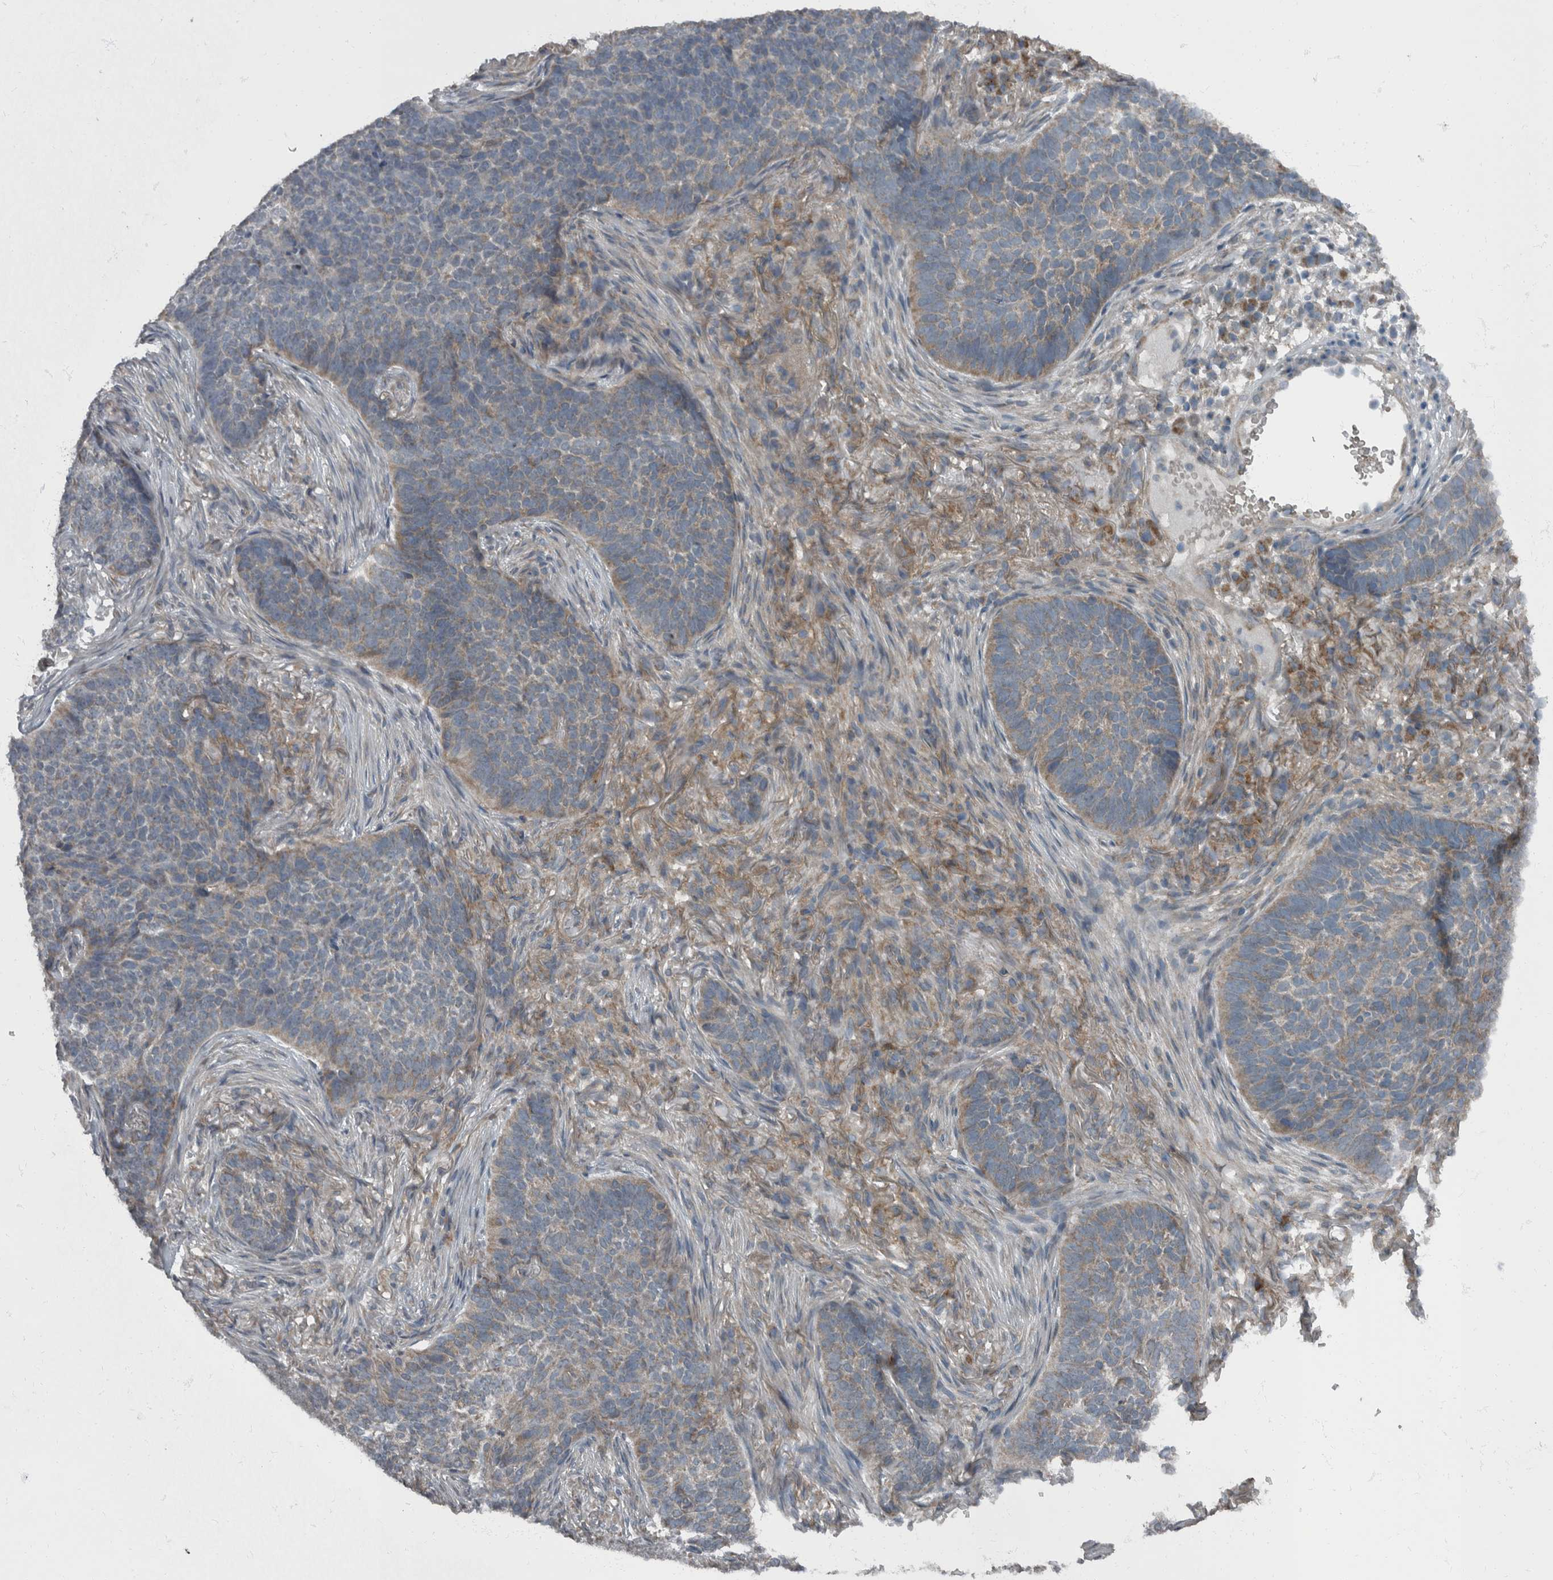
{"staining": {"intensity": "weak", "quantity": "<25%", "location": "cytoplasmic/membranous"}, "tissue": "skin cancer", "cell_type": "Tumor cells", "image_type": "cancer", "snomed": [{"axis": "morphology", "description": "Basal cell carcinoma"}, {"axis": "topography", "description": "Skin"}], "caption": "DAB (3,3'-diaminobenzidine) immunohistochemical staining of human skin basal cell carcinoma exhibits no significant expression in tumor cells.", "gene": "RABGGTB", "patient": {"sex": "male", "age": 85}}